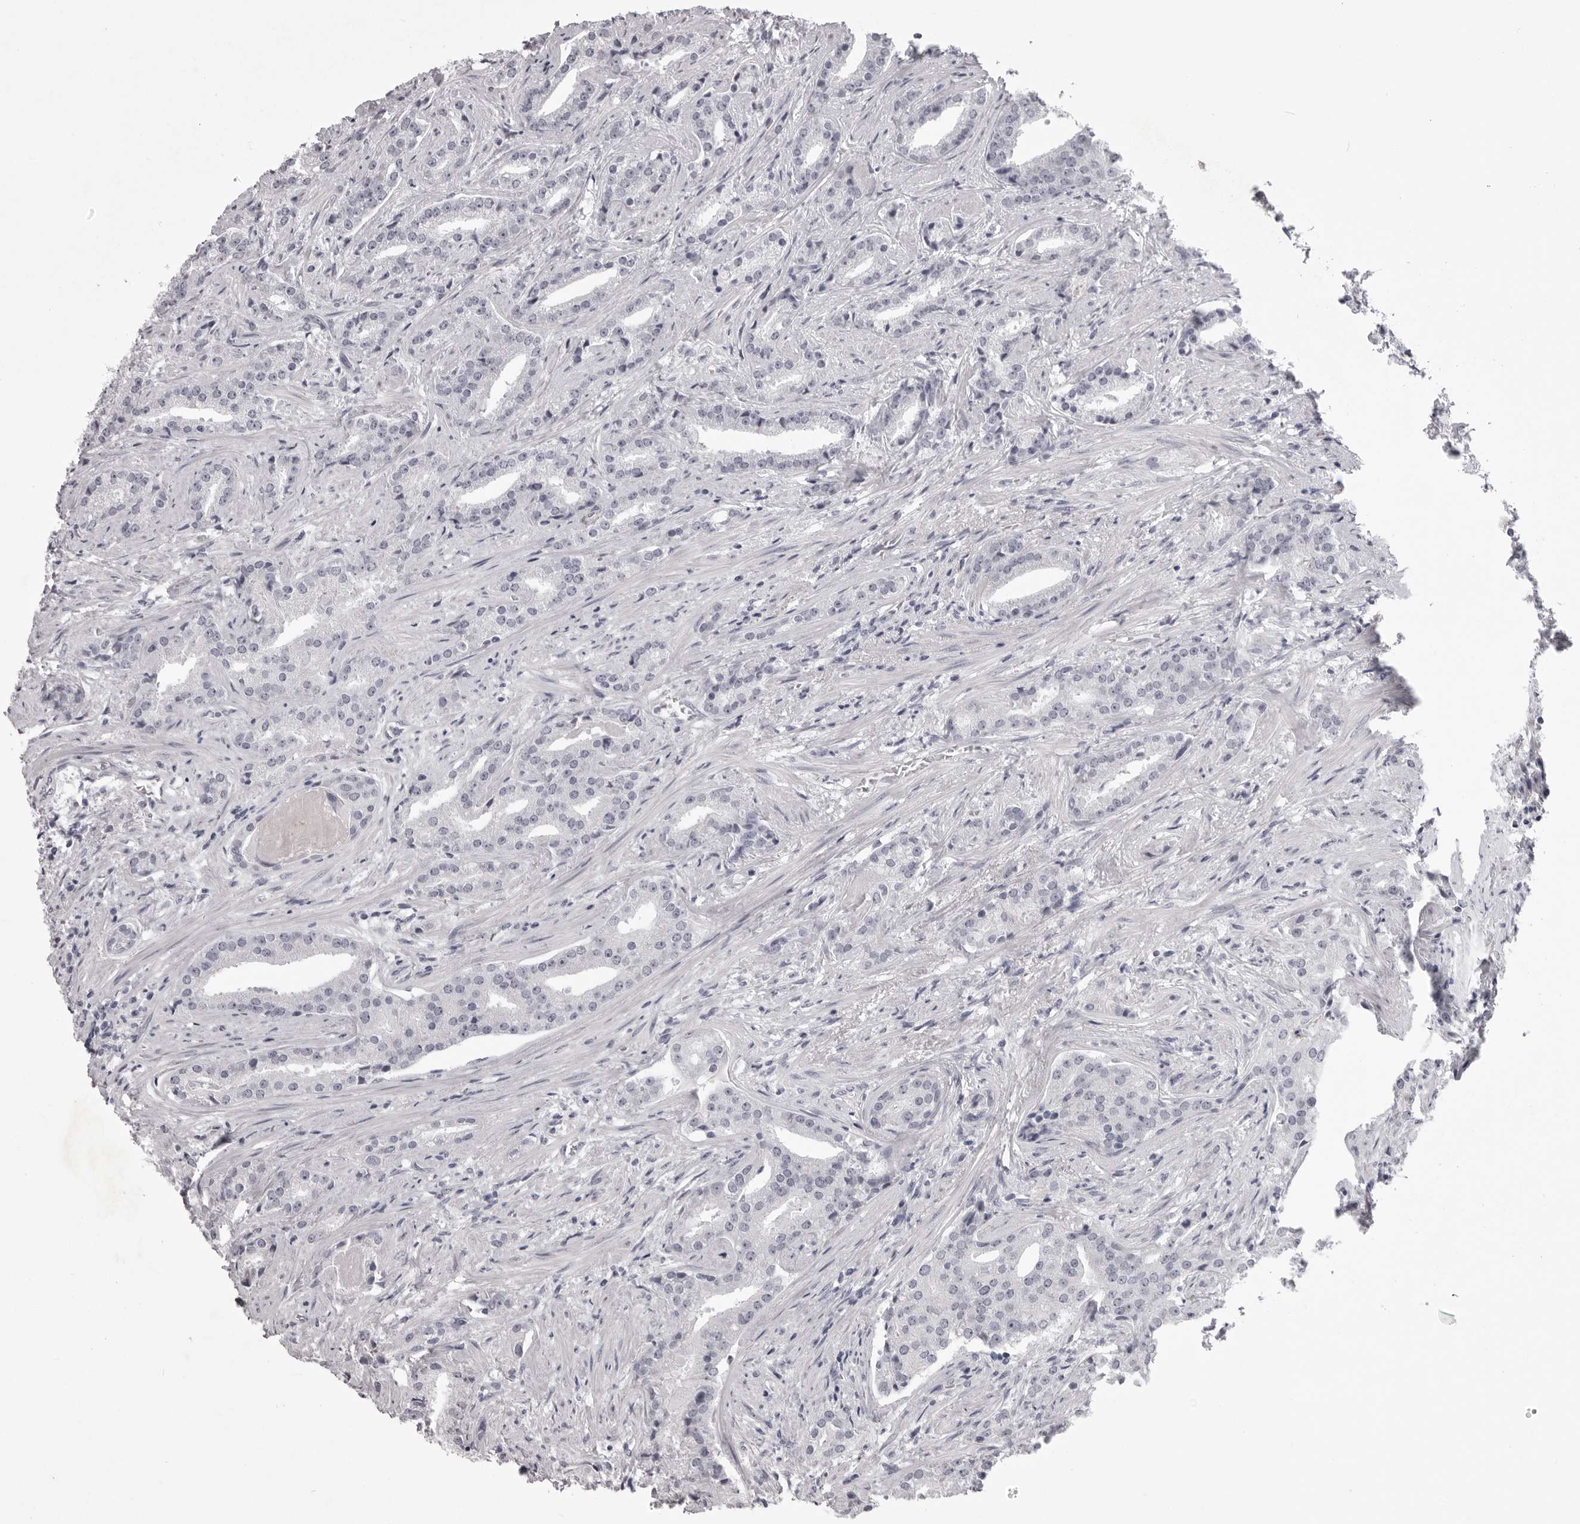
{"staining": {"intensity": "negative", "quantity": "none", "location": "none"}, "tissue": "prostate cancer", "cell_type": "Tumor cells", "image_type": "cancer", "snomed": [{"axis": "morphology", "description": "Adenocarcinoma, Low grade"}, {"axis": "topography", "description": "Prostate"}], "caption": "Tumor cells show no significant protein expression in low-grade adenocarcinoma (prostate).", "gene": "EPHA10", "patient": {"sex": "male", "age": 67}}